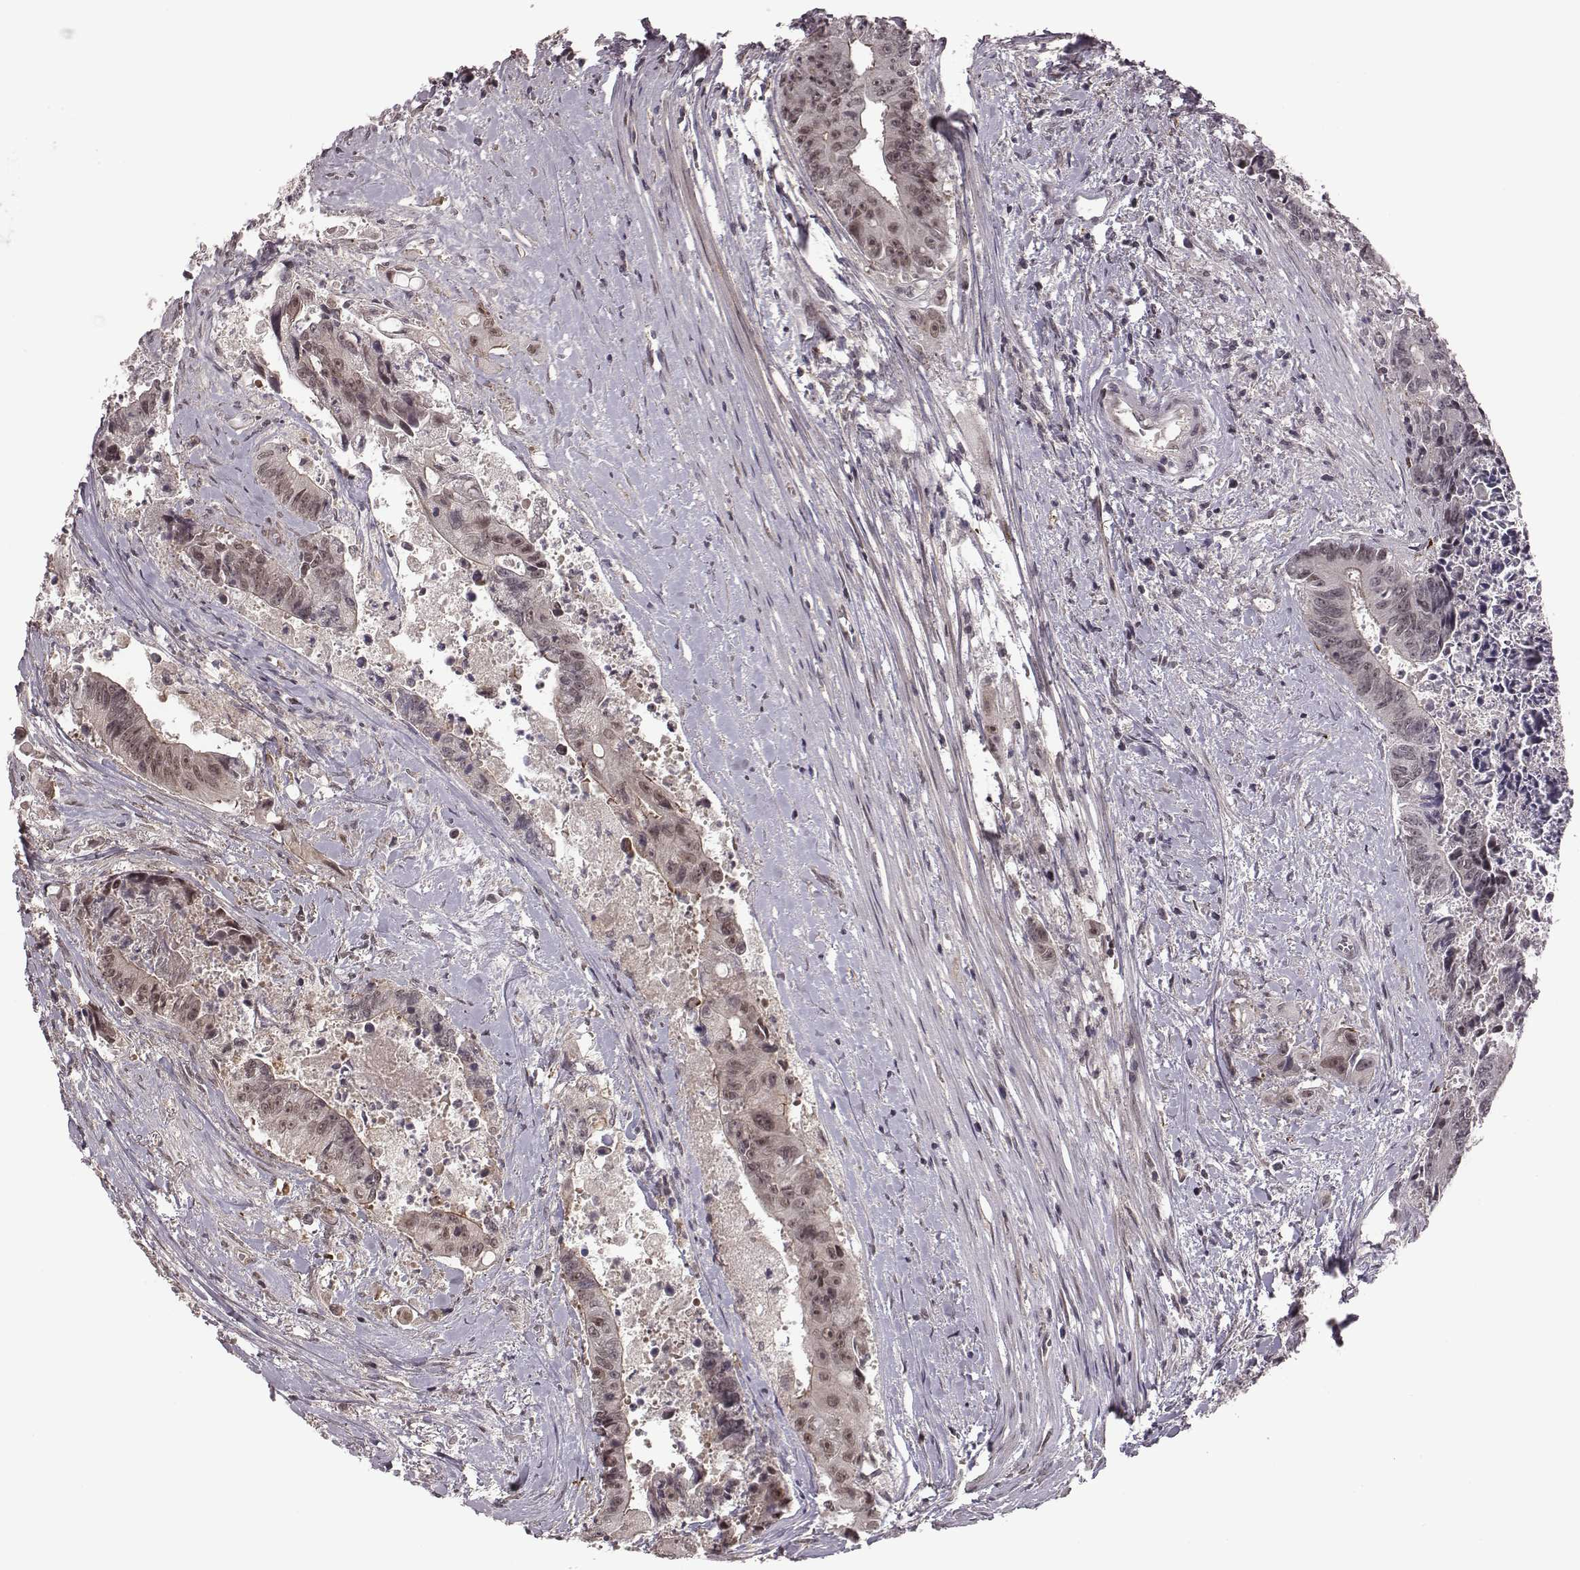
{"staining": {"intensity": "weak", "quantity": "25%-75%", "location": "nuclear"}, "tissue": "colorectal cancer", "cell_type": "Tumor cells", "image_type": "cancer", "snomed": [{"axis": "morphology", "description": "Adenocarcinoma, NOS"}, {"axis": "topography", "description": "Rectum"}], "caption": "Weak nuclear protein positivity is present in about 25%-75% of tumor cells in colorectal cancer. (Brightfield microscopy of DAB IHC at high magnification).", "gene": "RPL3", "patient": {"sex": "male", "age": 54}}